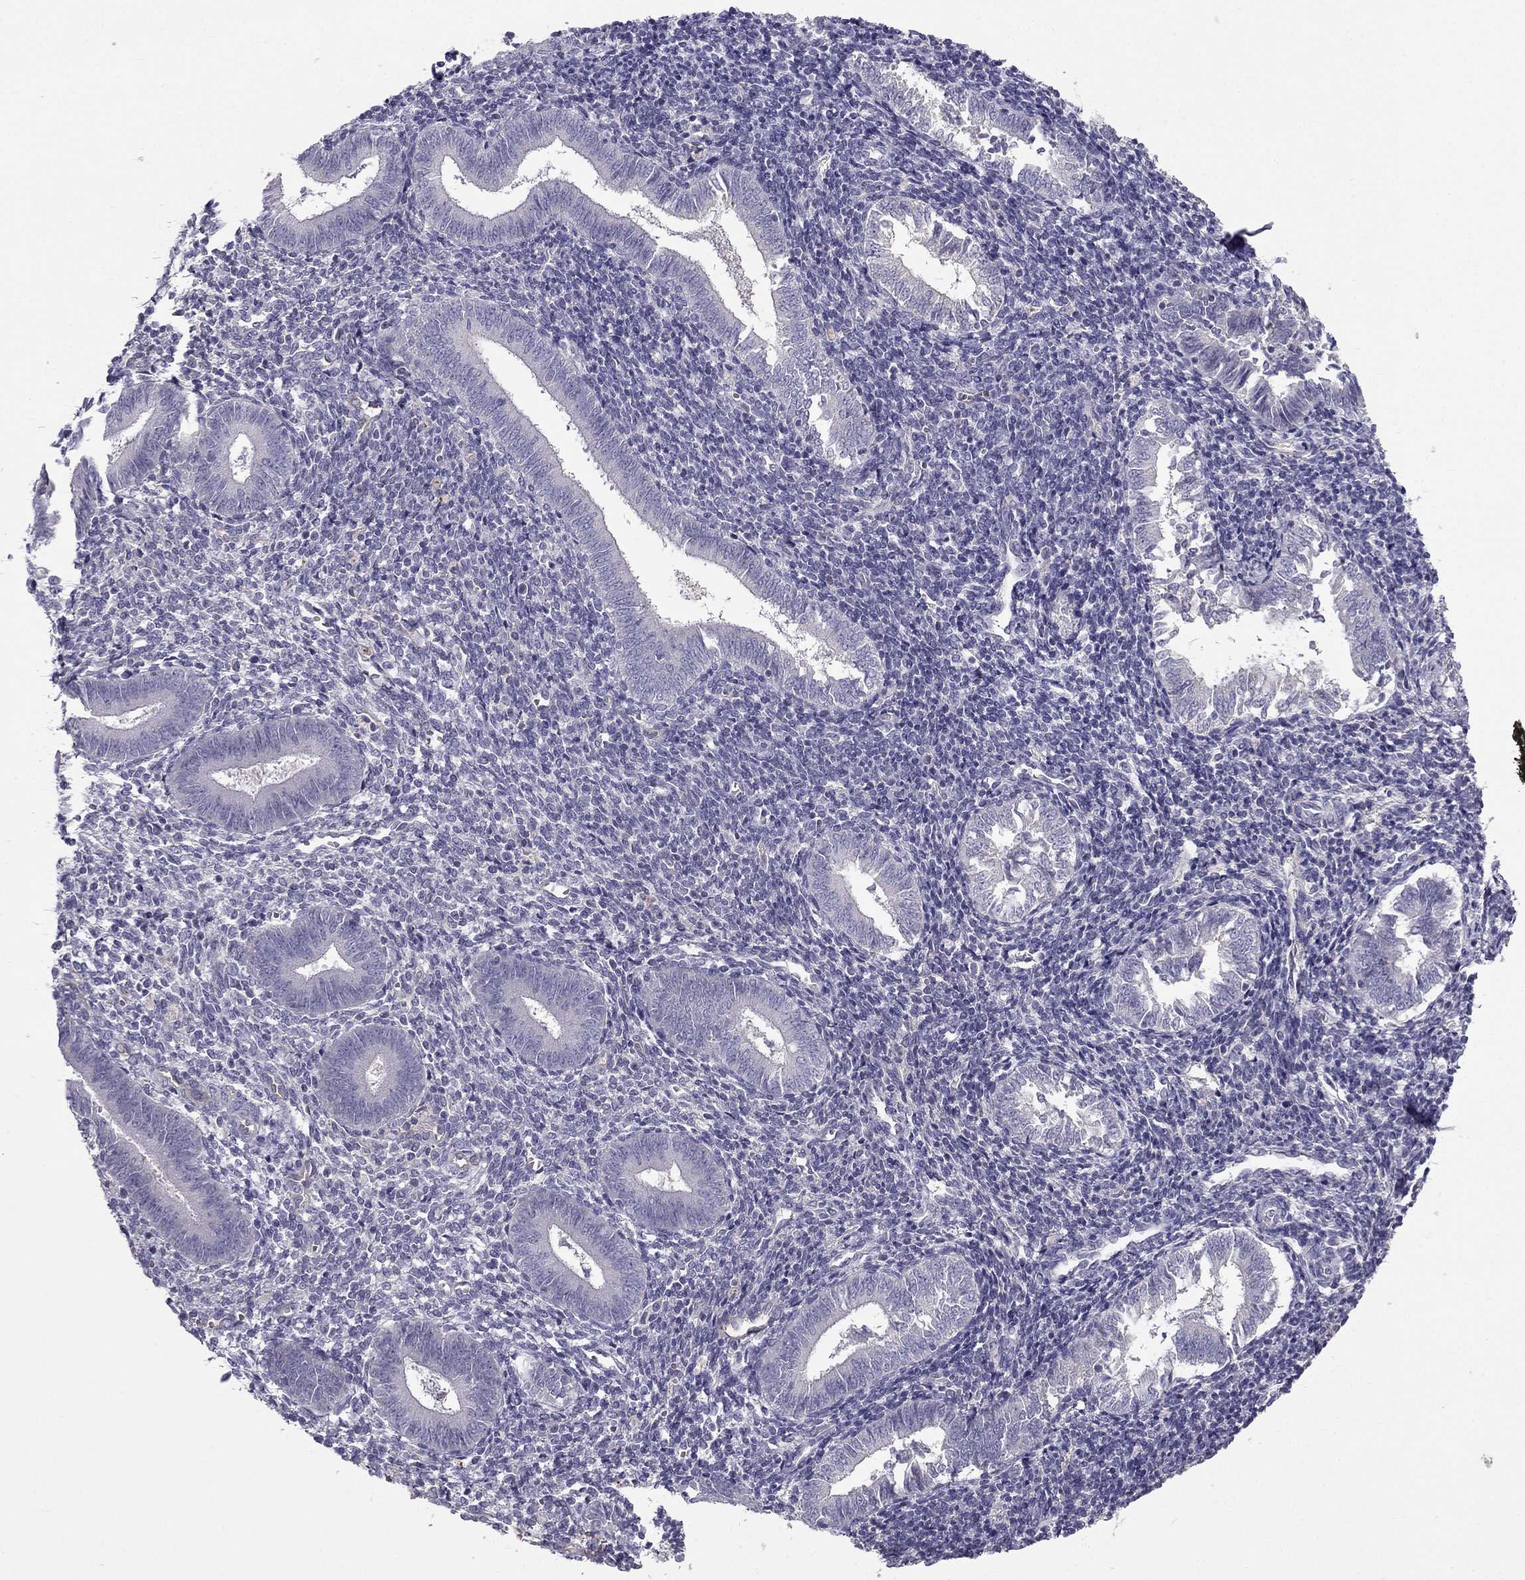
{"staining": {"intensity": "negative", "quantity": "none", "location": "none"}, "tissue": "endometrium", "cell_type": "Cells in endometrial stroma", "image_type": "normal", "snomed": [{"axis": "morphology", "description": "Normal tissue, NOS"}, {"axis": "topography", "description": "Endometrium"}], "caption": "Immunohistochemistry histopathology image of normal endometrium stained for a protein (brown), which shows no positivity in cells in endometrial stroma. (DAB (3,3'-diaminobenzidine) immunohistochemistry (IHC) visualized using brightfield microscopy, high magnification).", "gene": "SYT5", "patient": {"sex": "female", "age": 25}}